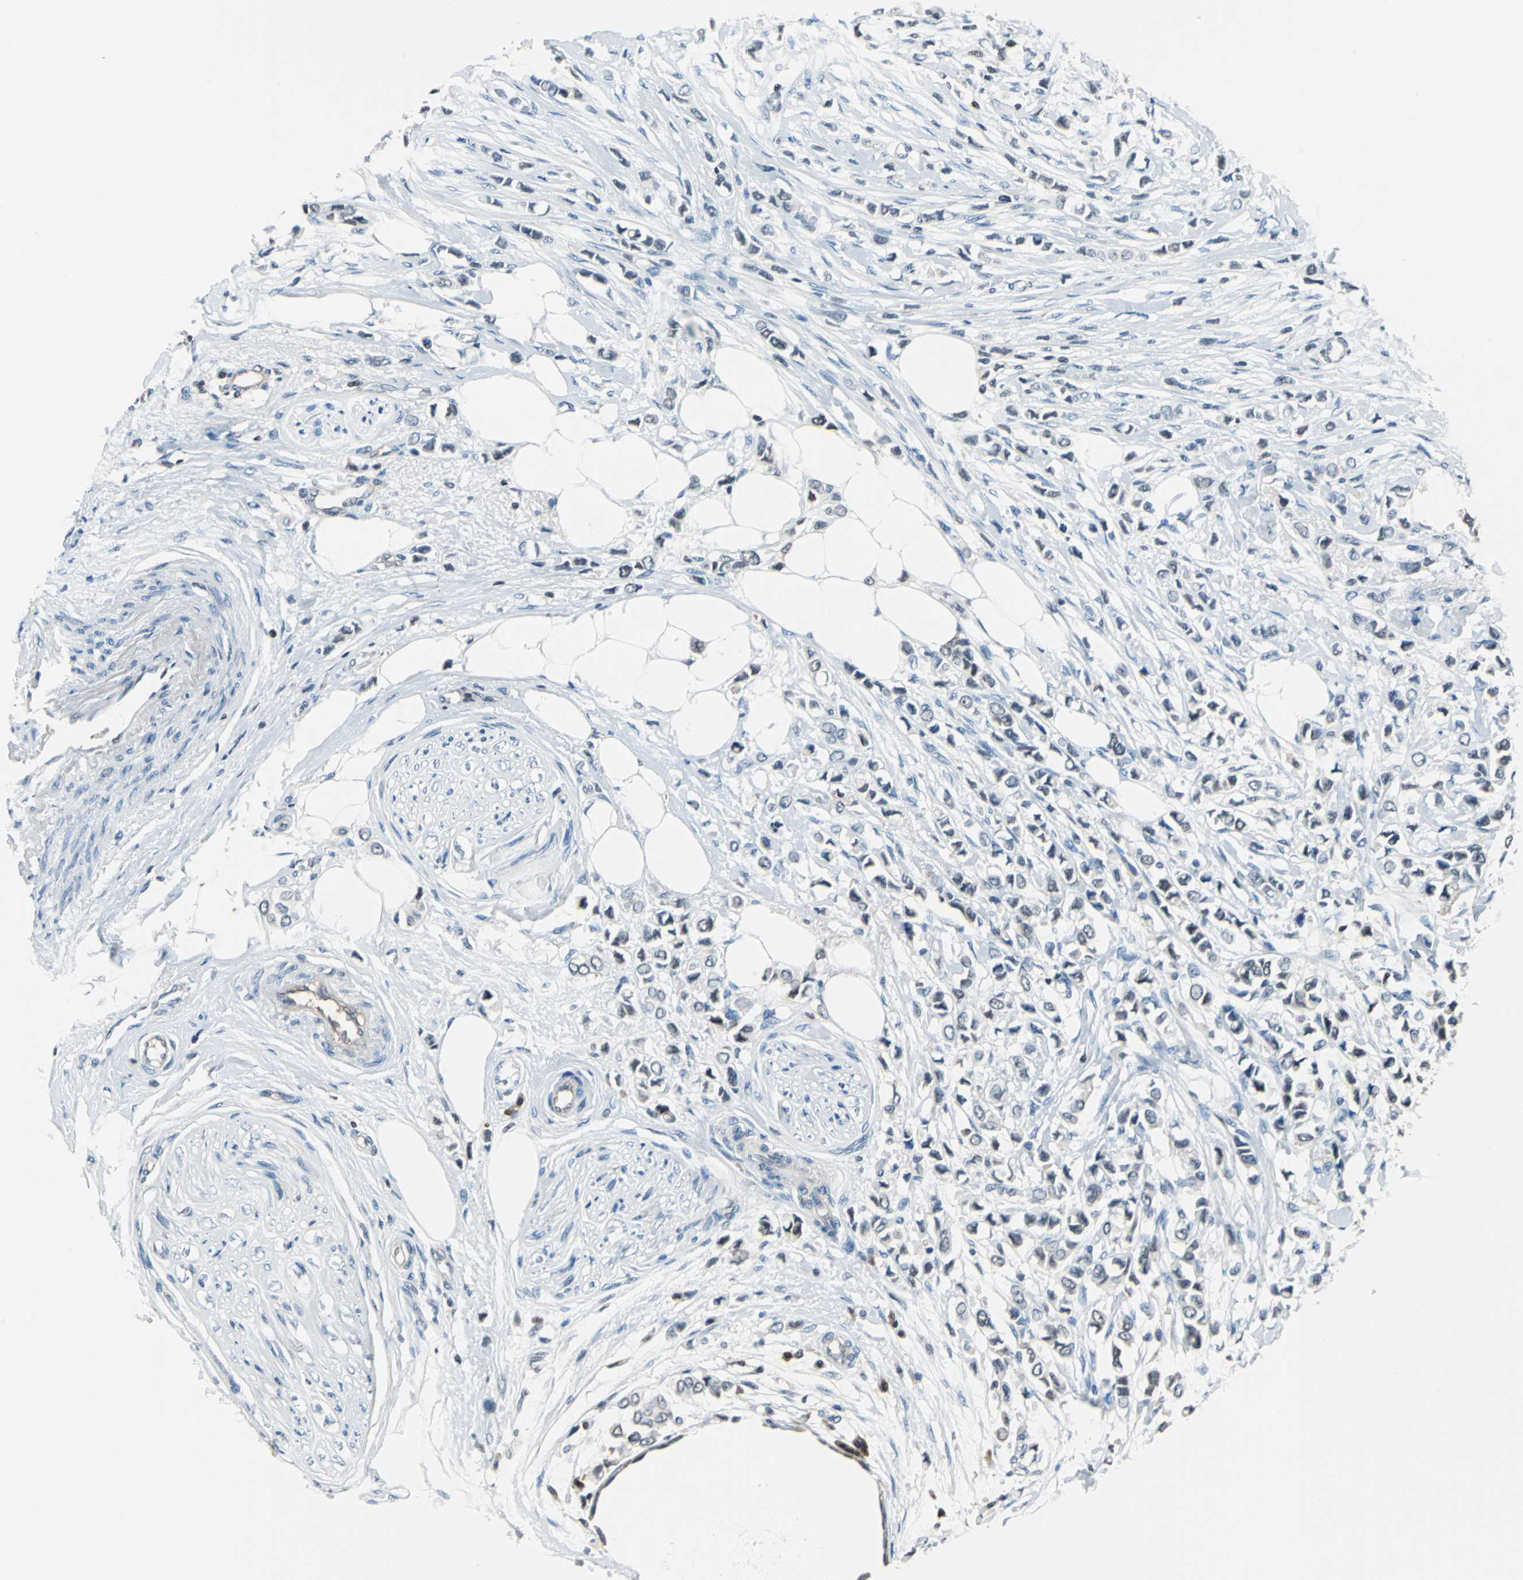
{"staining": {"intensity": "negative", "quantity": "none", "location": "none"}, "tissue": "breast cancer", "cell_type": "Tumor cells", "image_type": "cancer", "snomed": [{"axis": "morphology", "description": "Lobular carcinoma"}, {"axis": "topography", "description": "Breast"}], "caption": "Histopathology image shows no significant protein positivity in tumor cells of breast cancer (lobular carcinoma).", "gene": "PSME1", "patient": {"sex": "female", "age": 51}}